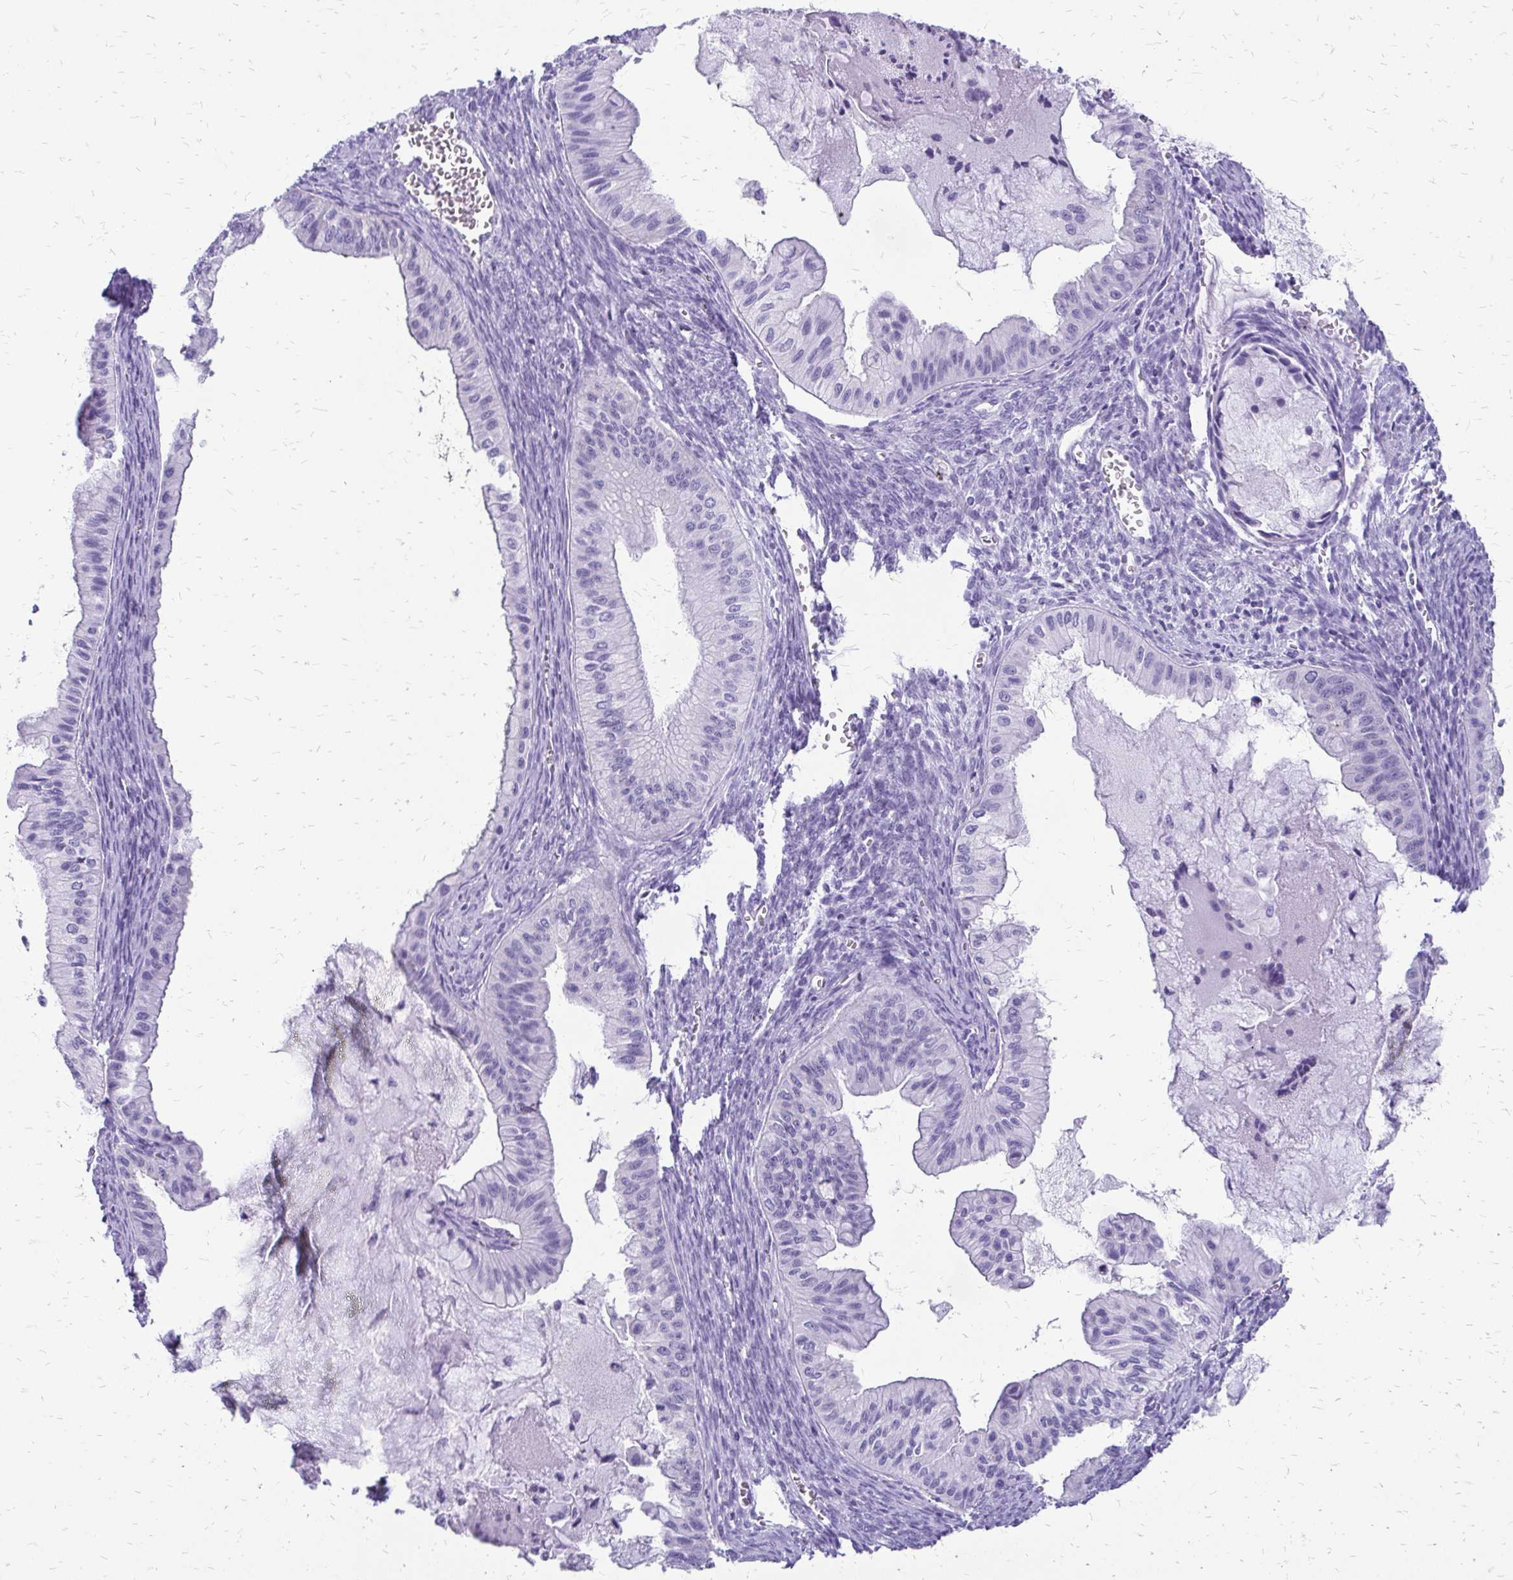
{"staining": {"intensity": "negative", "quantity": "none", "location": "none"}, "tissue": "ovarian cancer", "cell_type": "Tumor cells", "image_type": "cancer", "snomed": [{"axis": "morphology", "description": "Cystadenocarcinoma, mucinous, NOS"}, {"axis": "topography", "description": "Ovary"}], "caption": "Immunohistochemical staining of ovarian mucinous cystadenocarcinoma reveals no significant expression in tumor cells. (DAB immunohistochemistry (IHC) with hematoxylin counter stain).", "gene": "SLC32A1", "patient": {"sex": "female", "age": 72}}